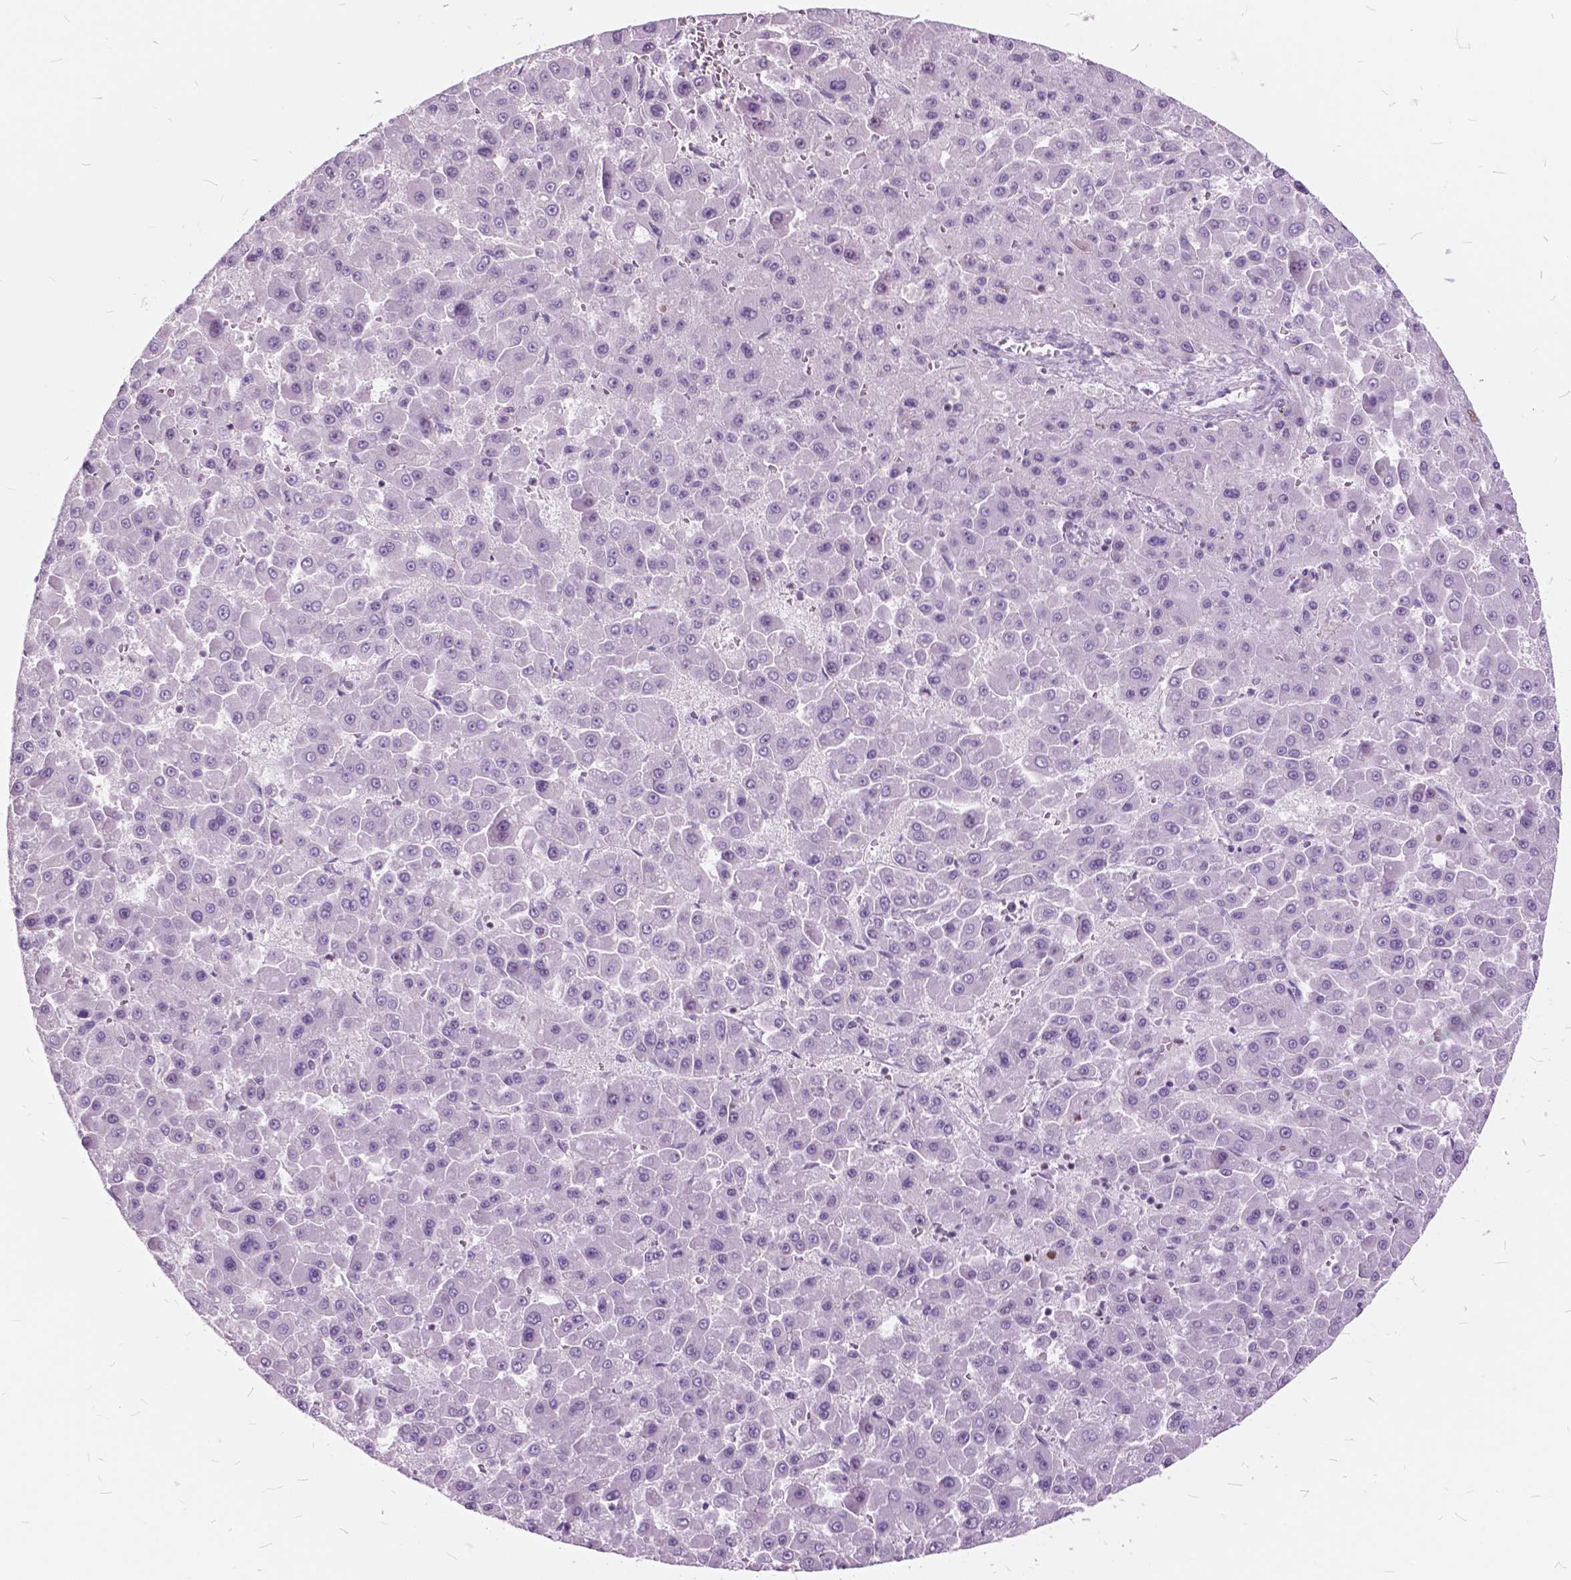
{"staining": {"intensity": "negative", "quantity": "none", "location": "none"}, "tissue": "liver cancer", "cell_type": "Tumor cells", "image_type": "cancer", "snomed": [{"axis": "morphology", "description": "Carcinoma, Hepatocellular, NOS"}, {"axis": "topography", "description": "Liver"}], "caption": "This is a histopathology image of IHC staining of liver cancer (hepatocellular carcinoma), which shows no staining in tumor cells.", "gene": "SP140", "patient": {"sex": "male", "age": 78}}